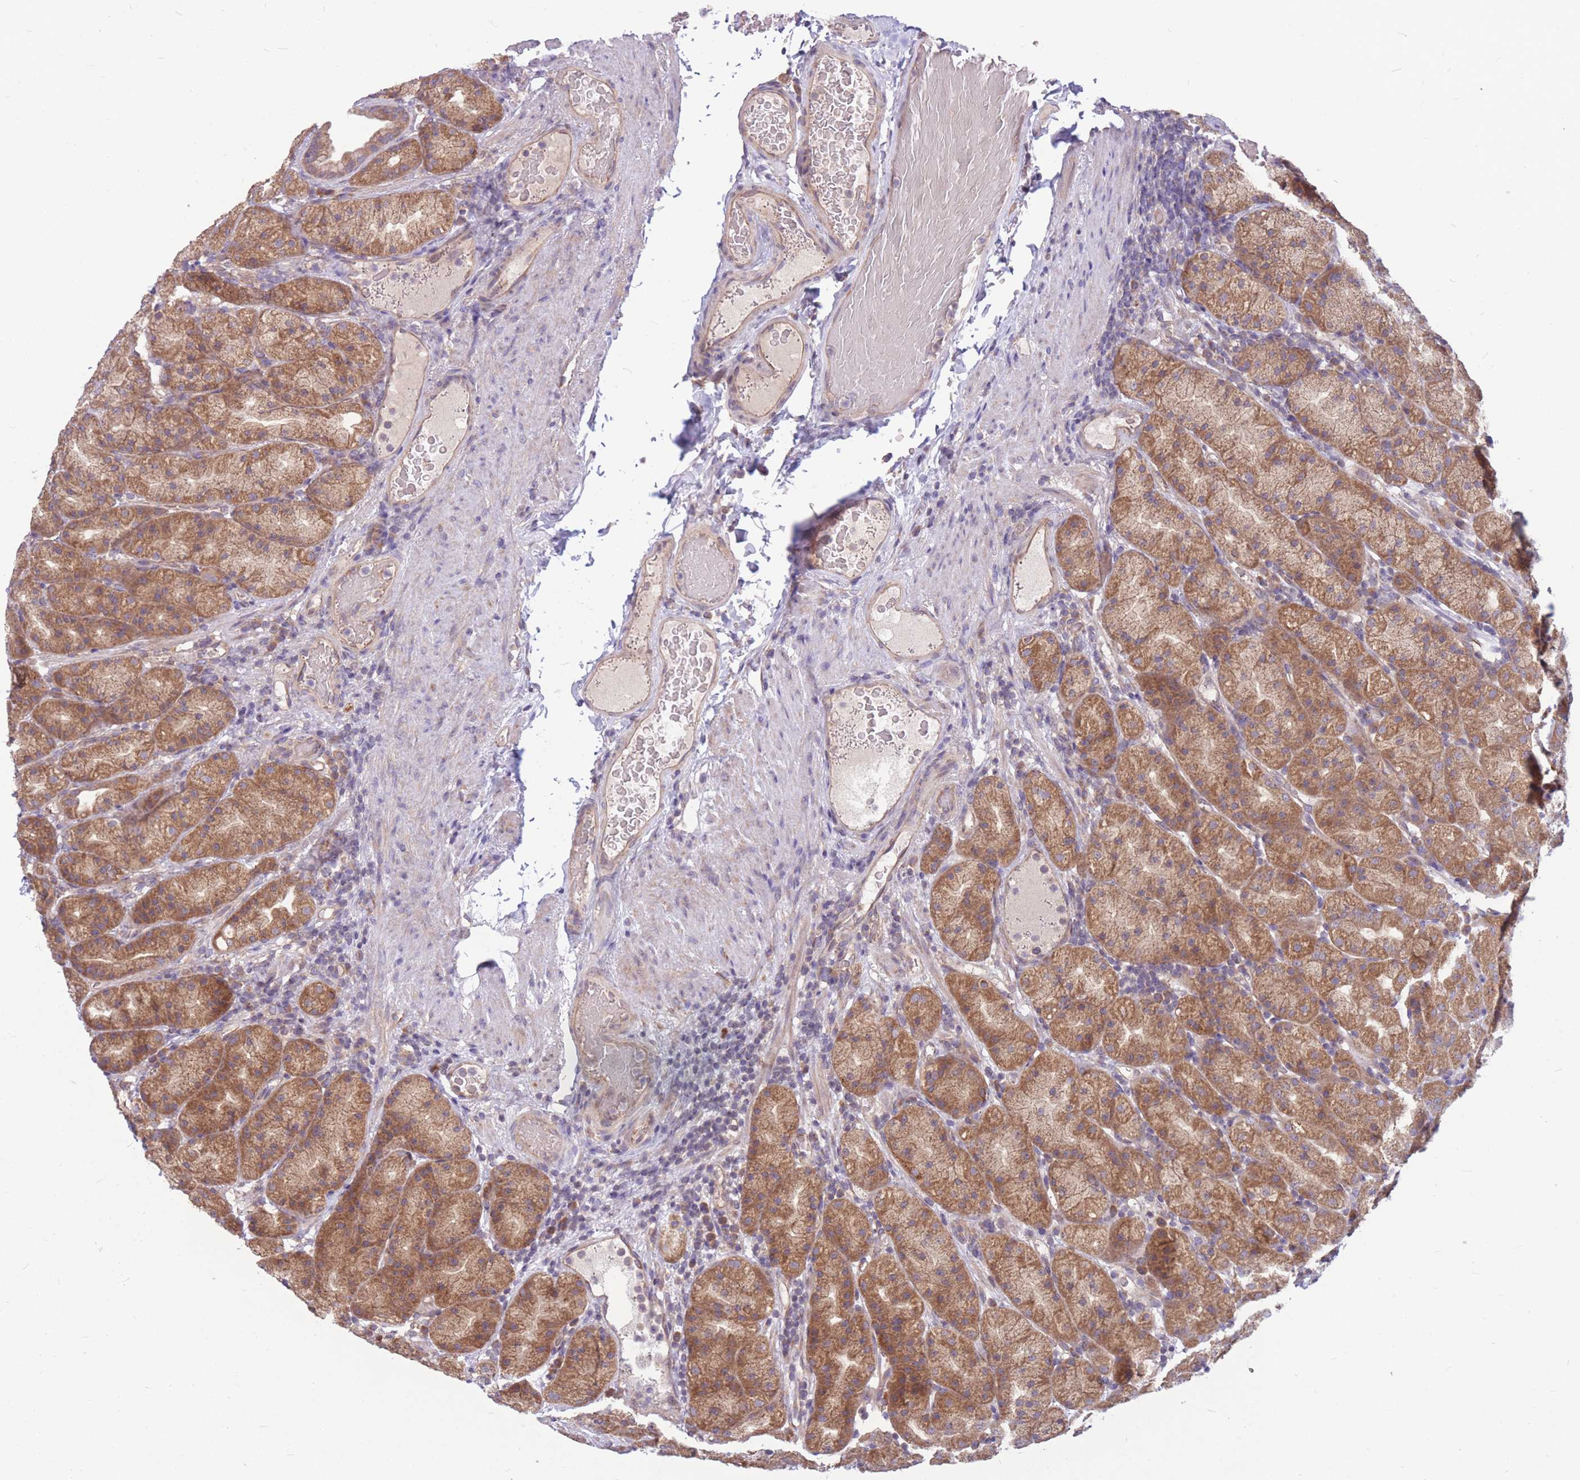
{"staining": {"intensity": "moderate", "quantity": ">75%", "location": "cytoplasmic/membranous,nuclear"}, "tissue": "stomach", "cell_type": "Glandular cells", "image_type": "normal", "snomed": [{"axis": "morphology", "description": "Normal tissue, NOS"}, {"axis": "topography", "description": "Stomach, upper"}, {"axis": "topography", "description": "Stomach"}], "caption": "Moderate cytoplasmic/membranous,nuclear expression is seen in approximately >75% of glandular cells in normal stomach.", "gene": "GMNN", "patient": {"sex": "male", "age": 68}}